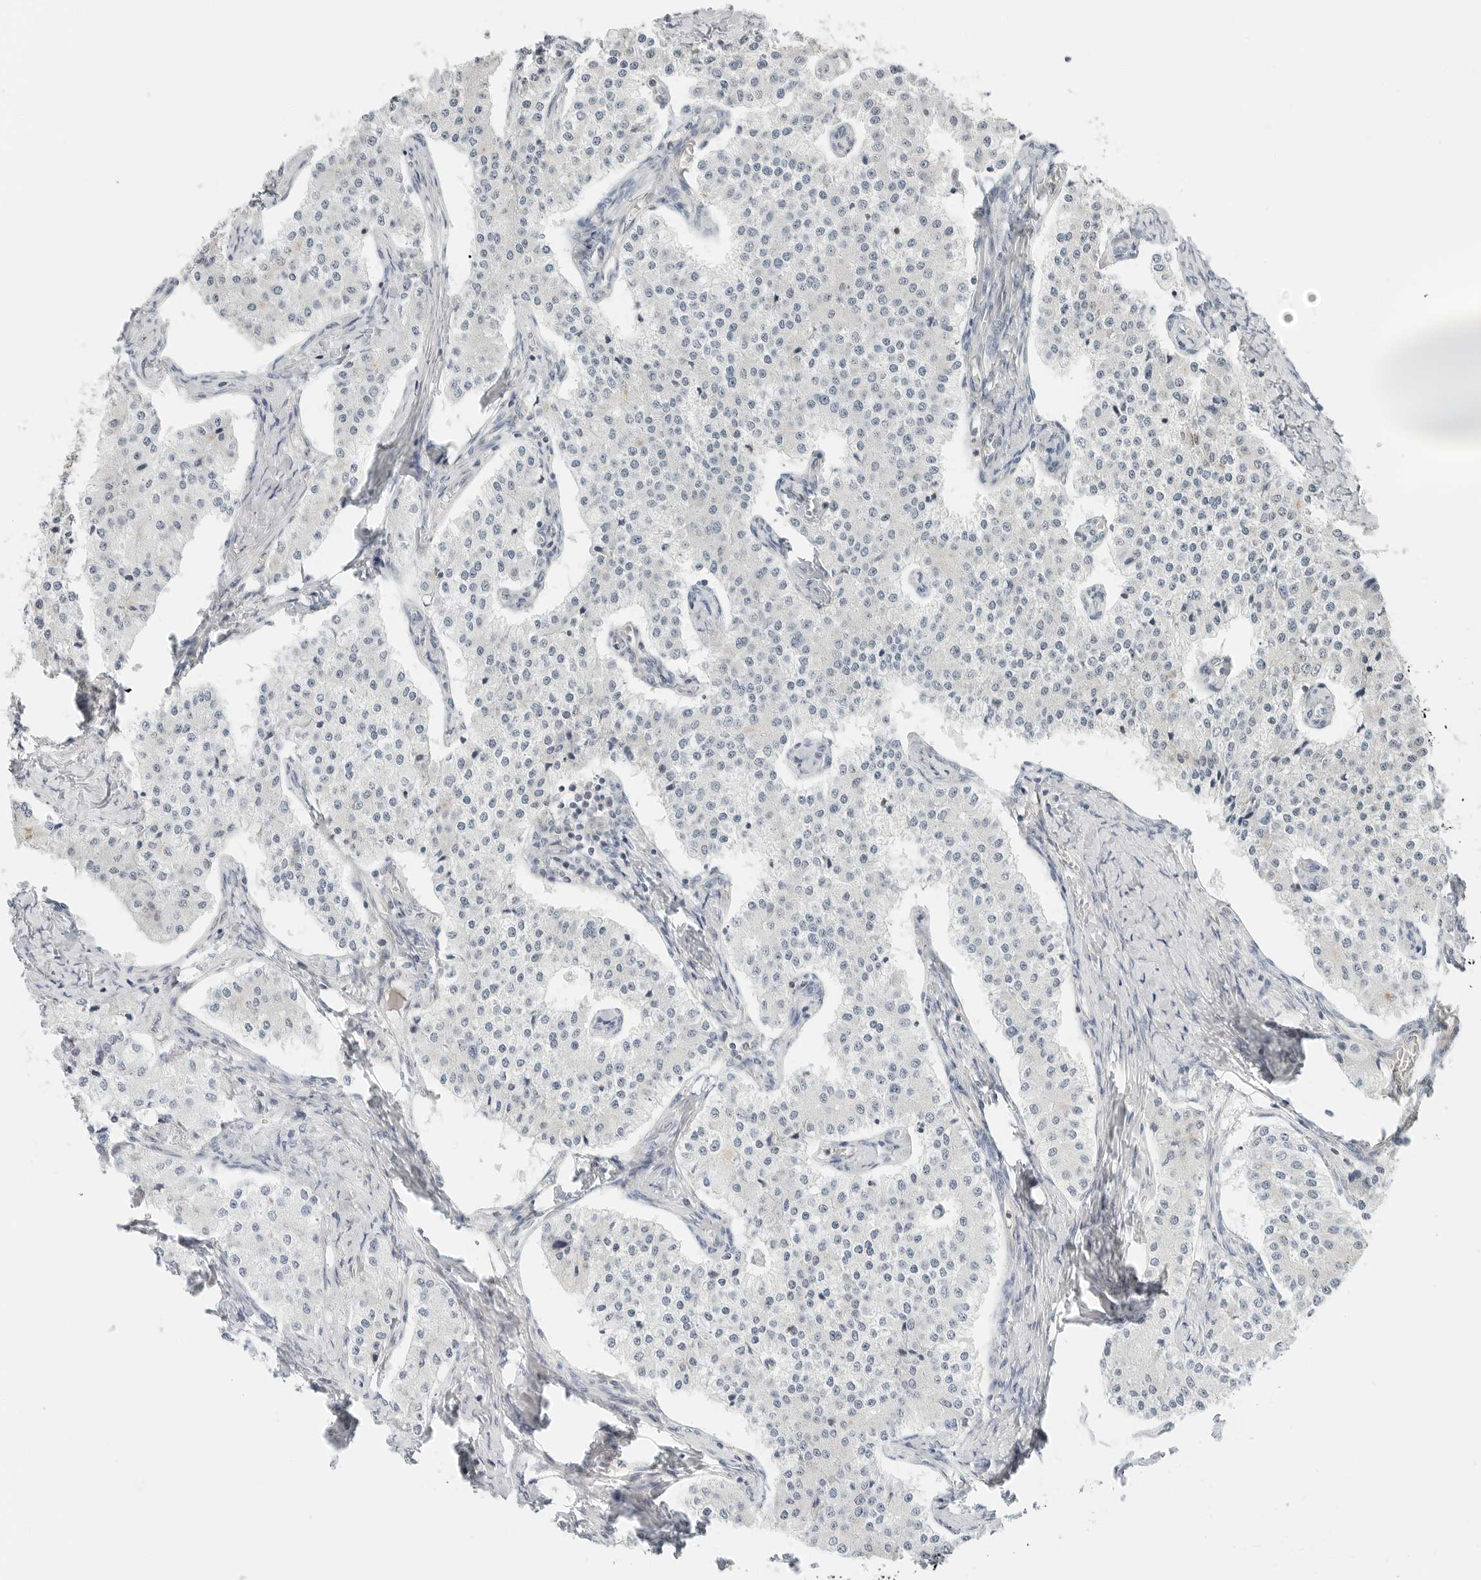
{"staining": {"intensity": "negative", "quantity": "none", "location": "none"}, "tissue": "carcinoid", "cell_type": "Tumor cells", "image_type": "cancer", "snomed": [{"axis": "morphology", "description": "Carcinoid, malignant, NOS"}, {"axis": "topography", "description": "Colon"}], "caption": "The image shows no staining of tumor cells in carcinoid.", "gene": "IQCC", "patient": {"sex": "female", "age": 52}}